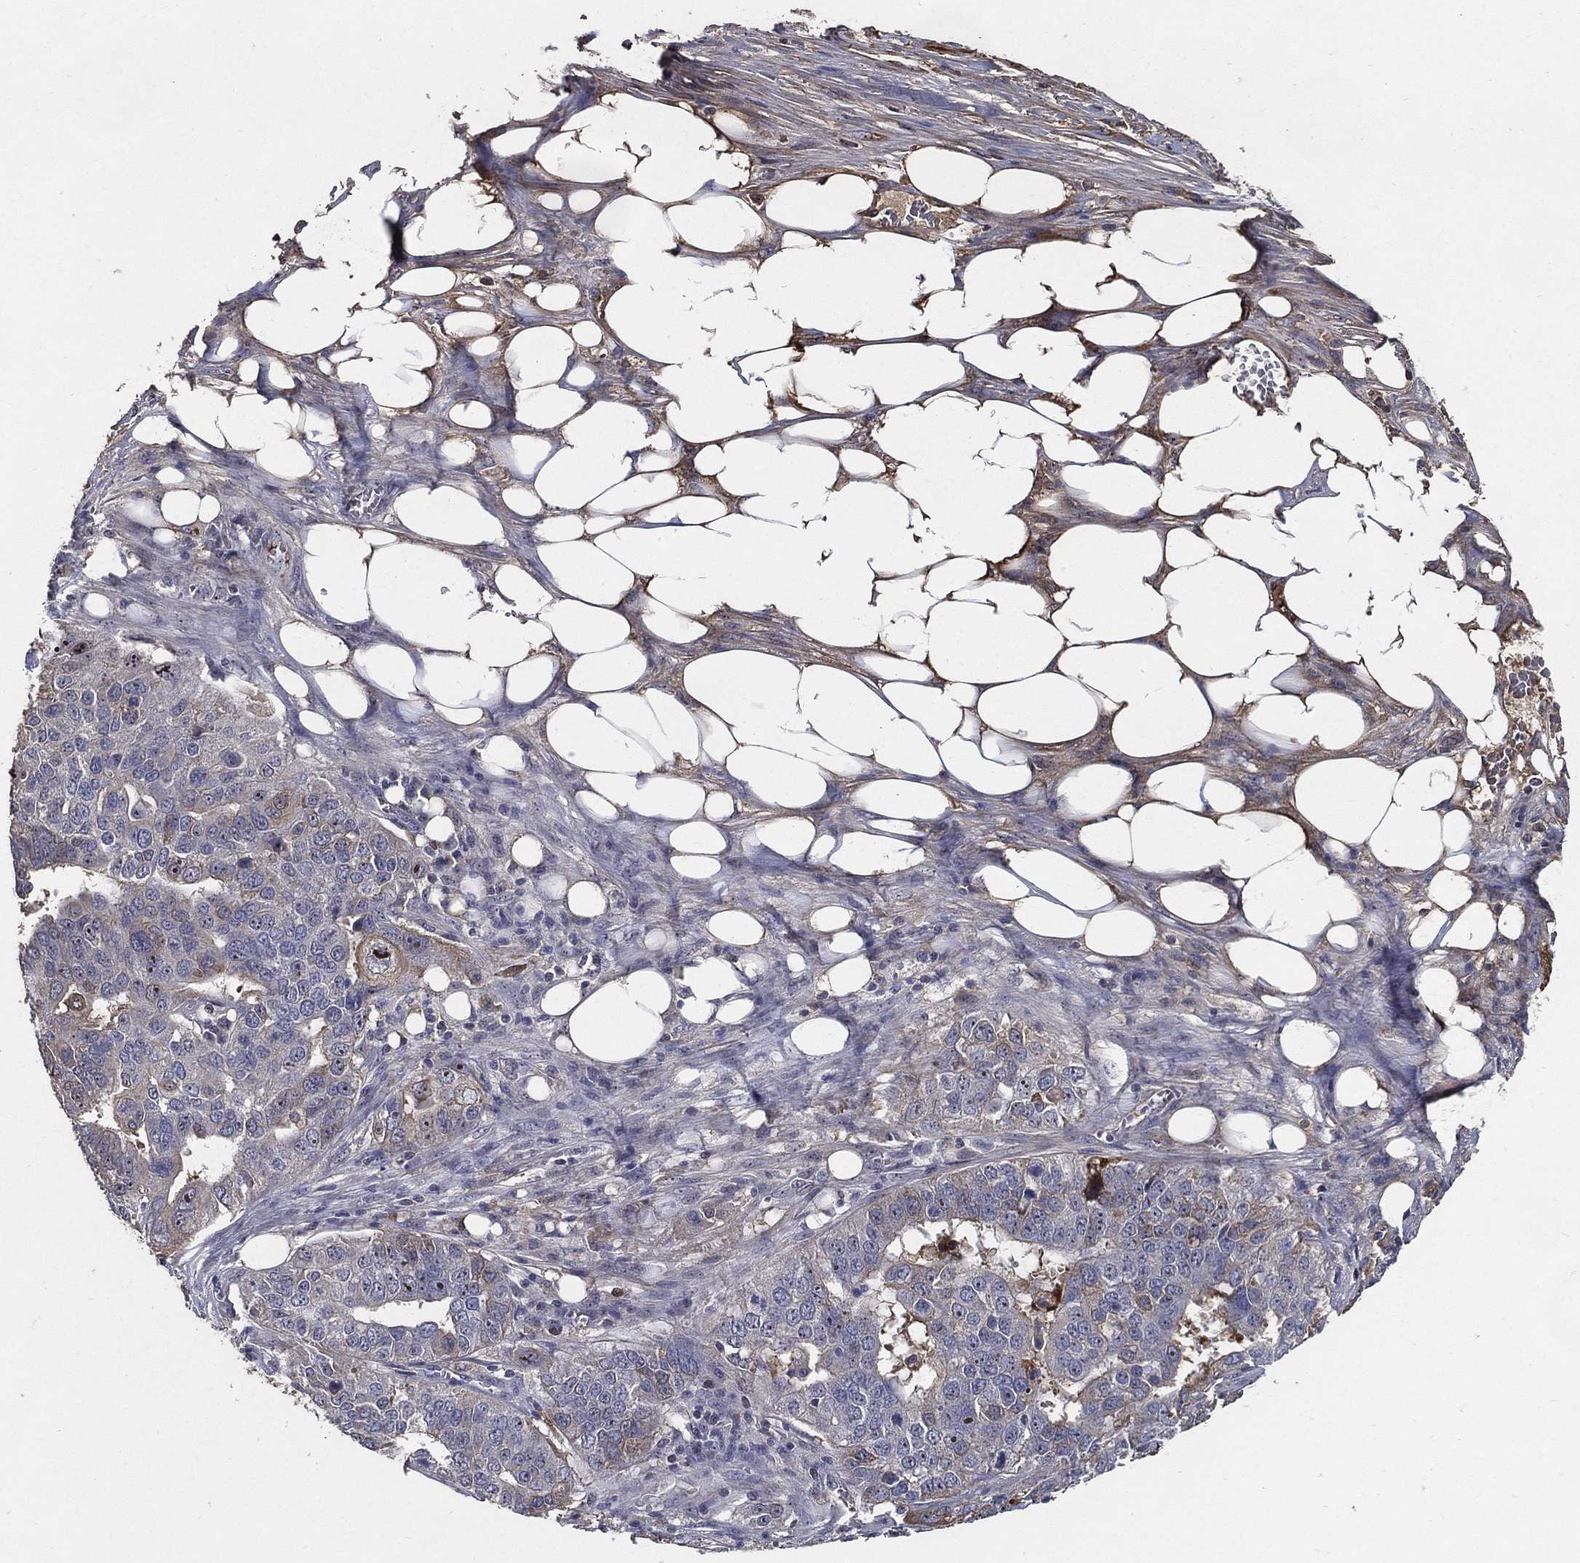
{"staining": {"intensity": "negative", "quantity": "none", "location": "none"}, "tissue": "ovarian cancer", "cell_type": "Tumor cells", "image_type": "cancer", "snomed": [{"axis": "morphology", "description": "Carcinoma, endometroid"}, {"axis": "topography", "description": "Soft tissue"}, {"axis": "topography", "description": "Ovary"}], "caption": "IHC image of neoplastic tissue: endometroid carcinoma (ovarian) stained with DAB (3,3'-diaminobenzidine) demonstrates no significant protein positivity in tumor cells.", "gene": "EFNA1", "patient": {"sex": "female", "age": 52}}